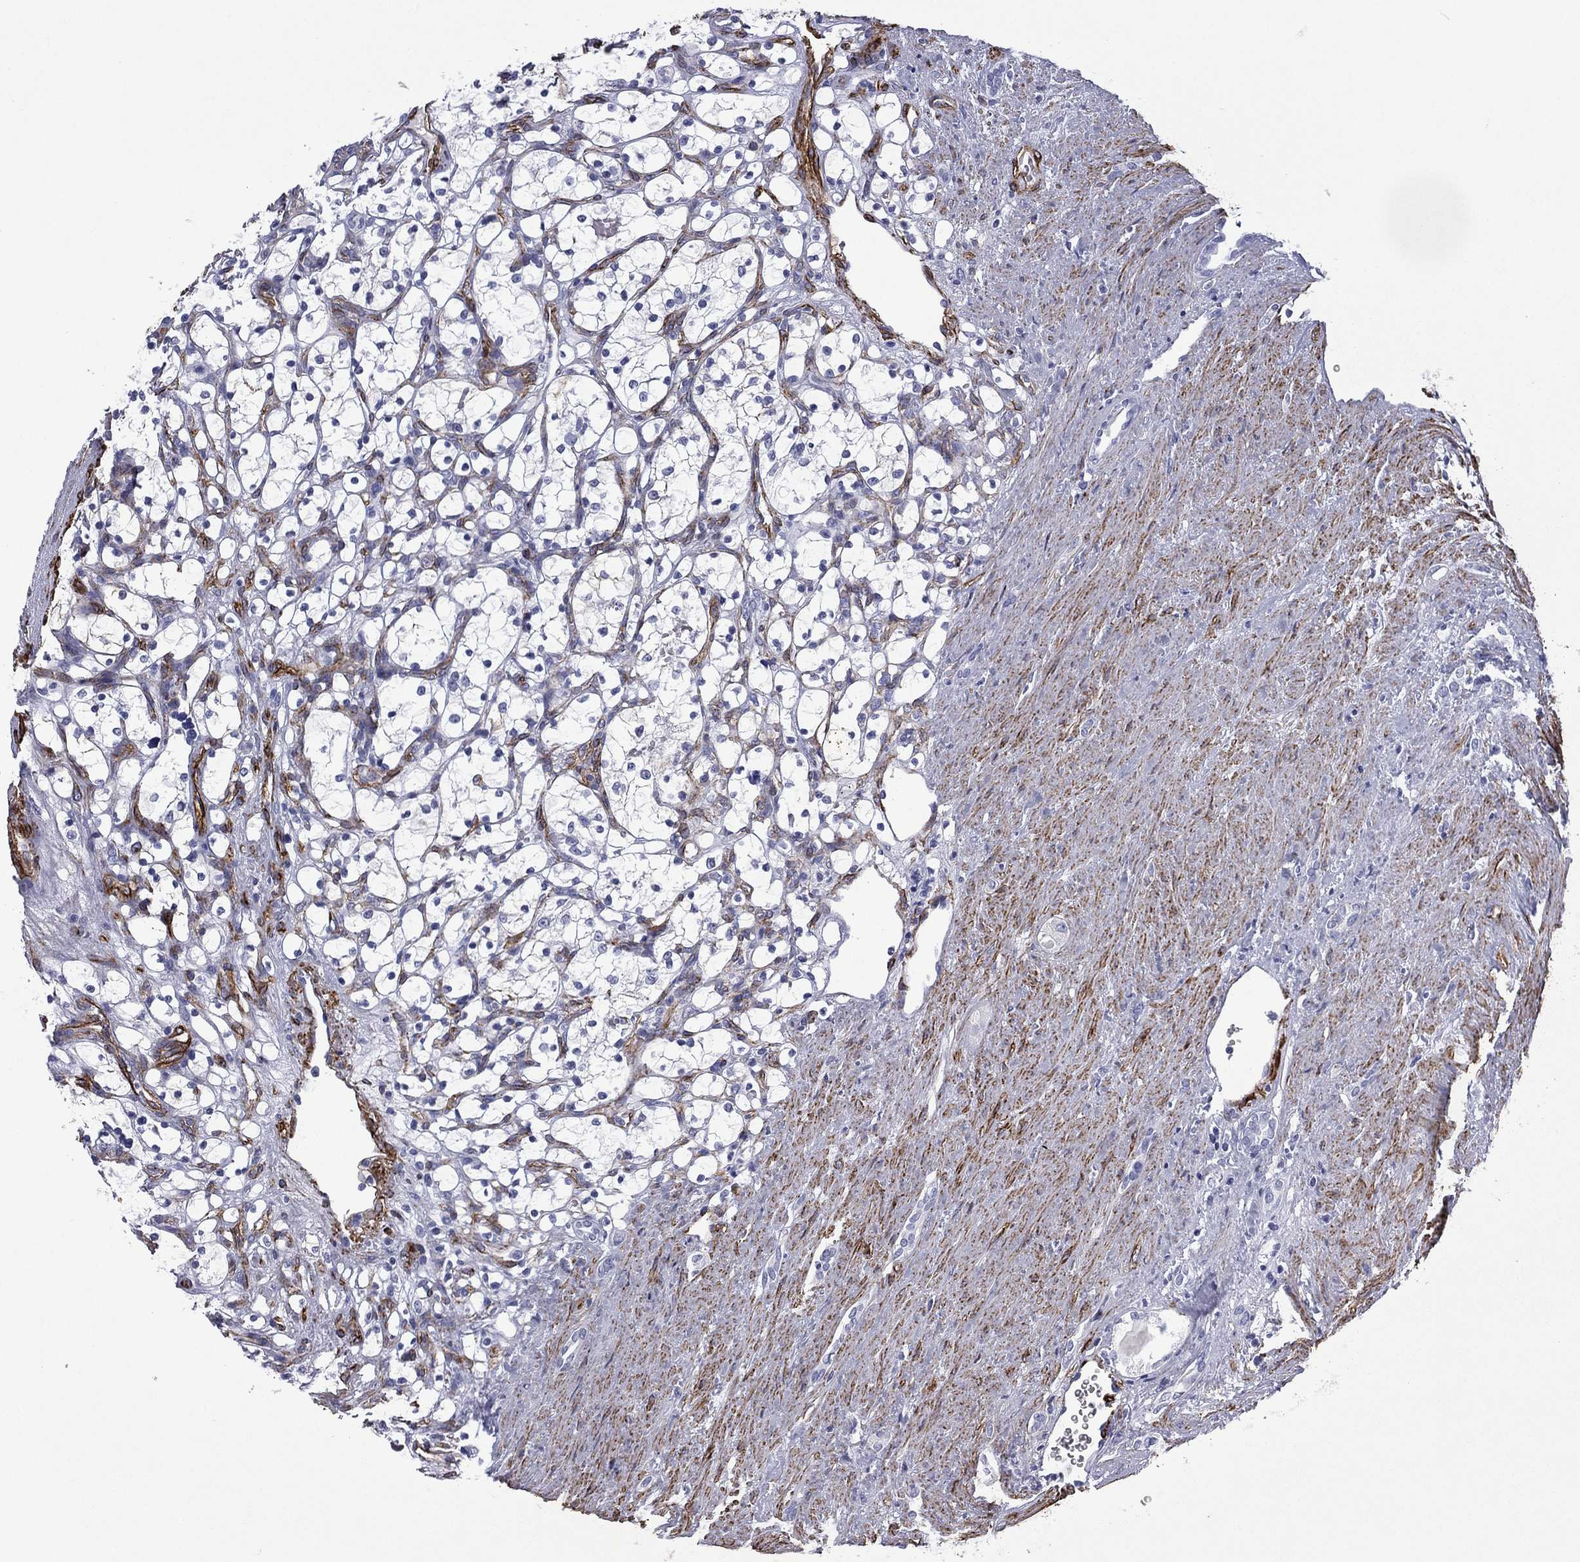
{"staining": {"intensity": "negative", "quantity": "none", "location": "none"}, "tissue": "renal cancer", "cell_type": "Tumor cells", "image_type": "cancer", "snomed": [{"axis": "morphology", "description": "Adenocarcinoma, NOS"}, {"axis": "topography", "description": "Kidney"}], "caption": "Protein analysis of renal cancer exhibits no significant positivity in tumor cells.", "gene": "CAVIN3", "patient": {"sex": "female", "age": 69}}